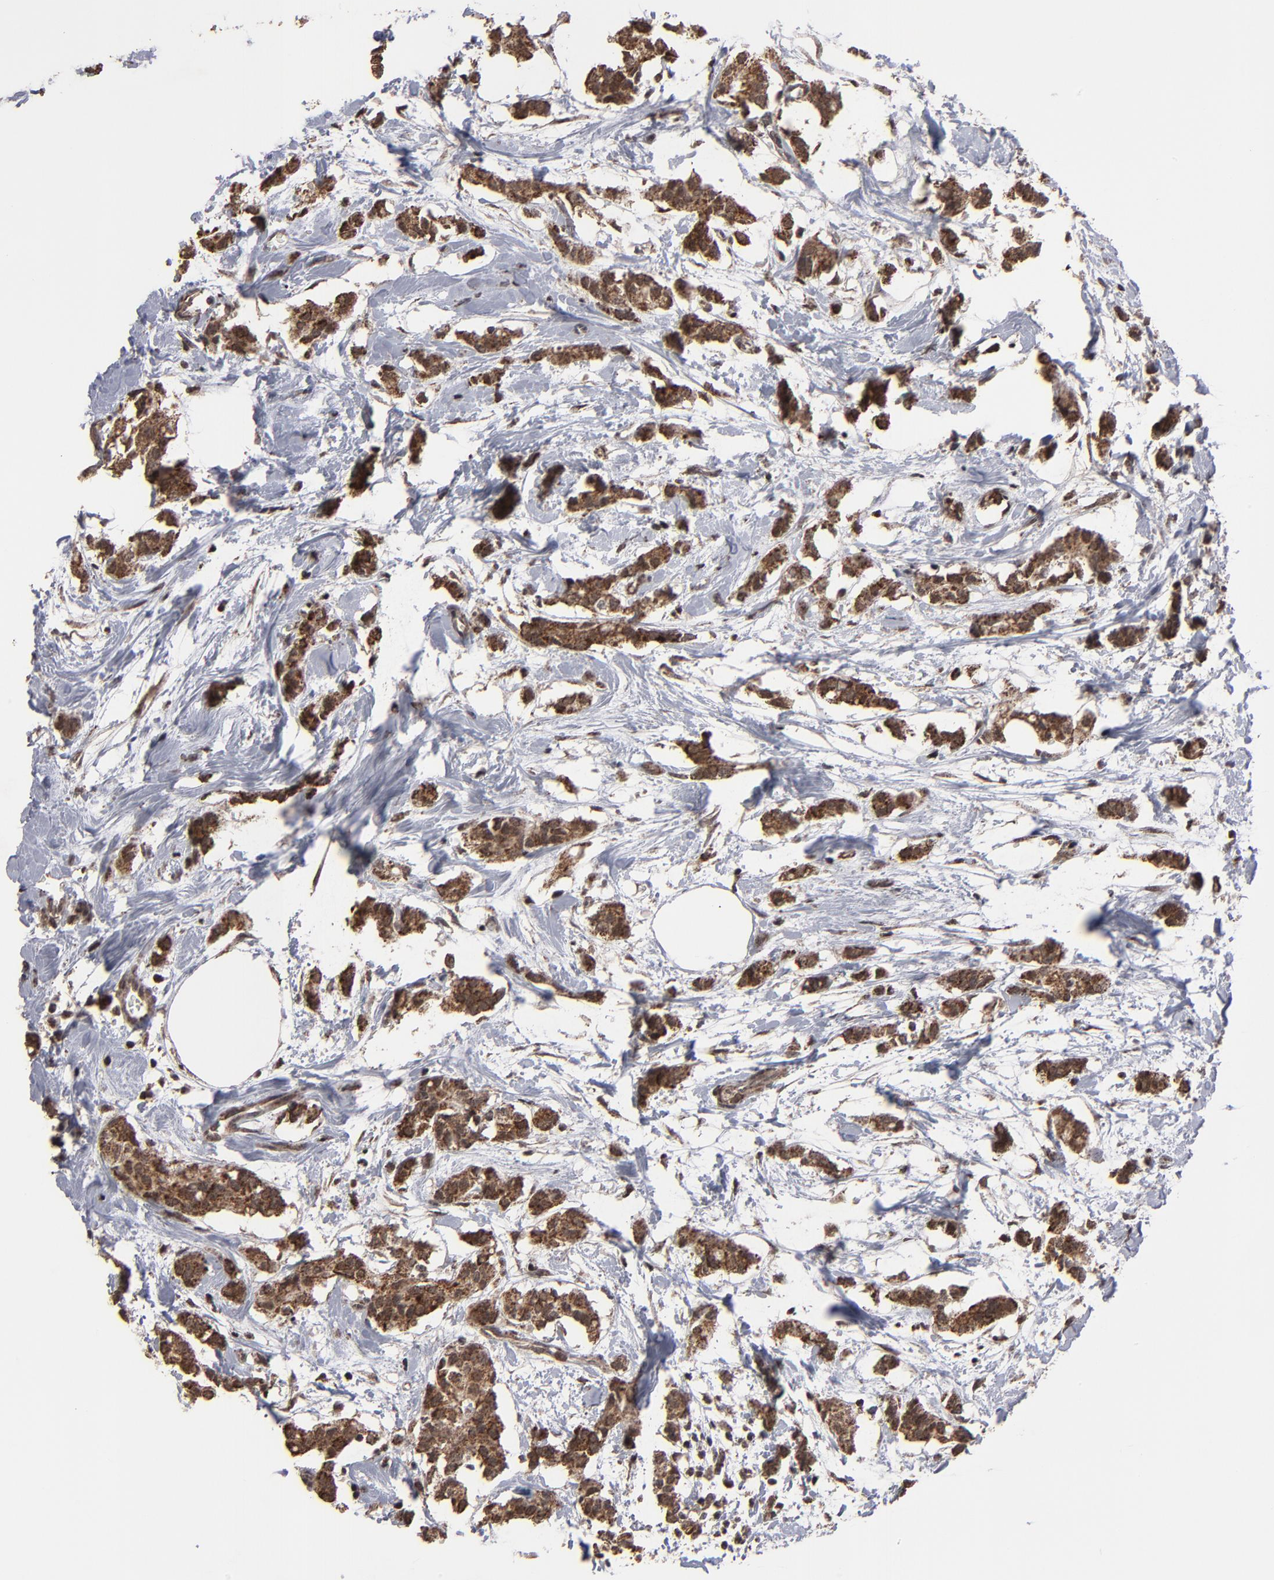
{"staining": {"intensity": "strong", "quantity": ">75%", "location": "cytoplasmic/membranous"}, "tissue": "breast cancer", "cell_type": "Tumor cells", "image_type": "cancer", "snomed": [{"axis": "morphology", "description": "Duct carcinoma"}, {"axis": "topography", "description": "Breast"}], "caption": "A high amount of strong cytoplasmic/membranous staining is identified in about >75% of tumor cells in breast cancer (intraductal carcinoma) tissue.", "gene": "BNIP3", "patient": {"sex": "female", "age": 84}}